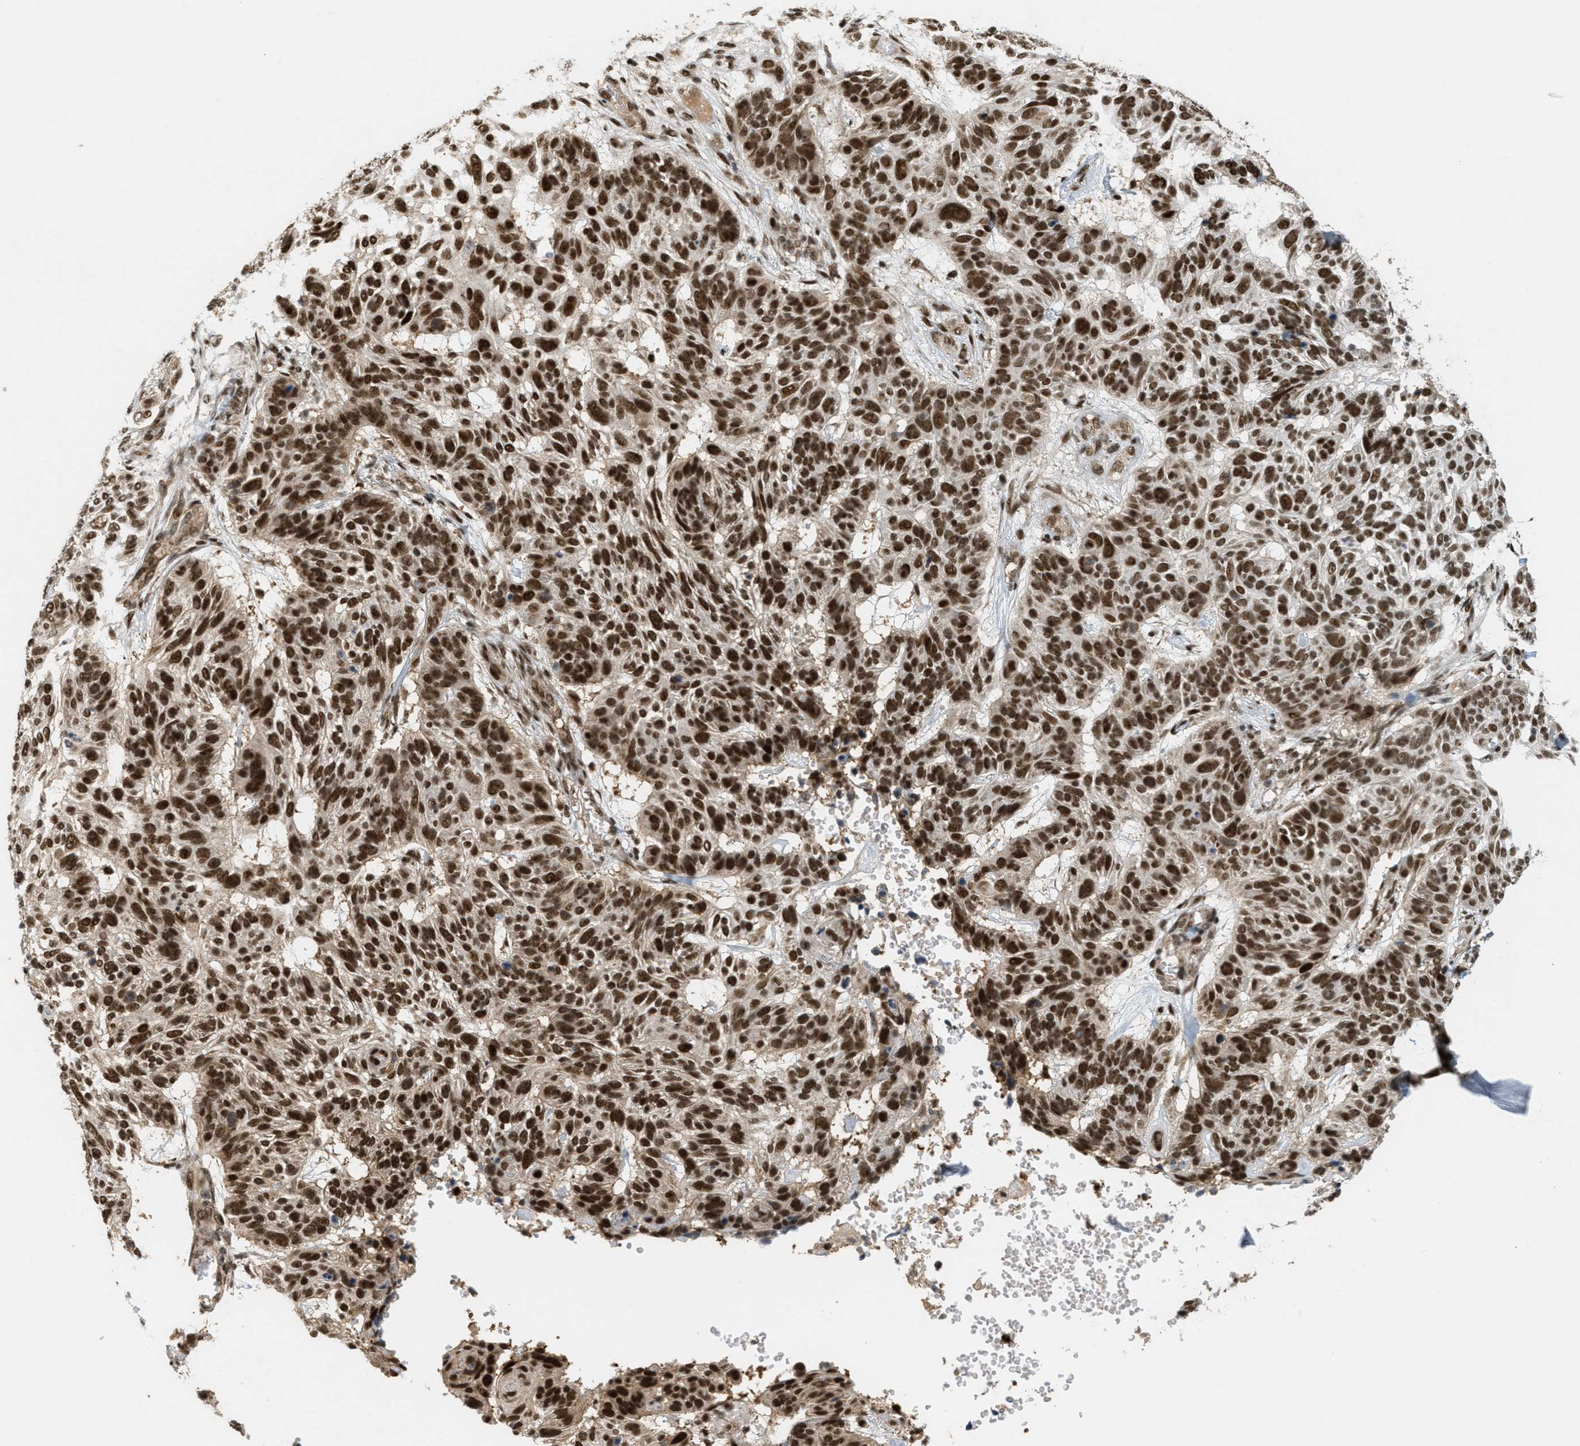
{"staining": {"intensity": "strong", "quantity": ">75%", "location": "cytoplasmic/membranous,nuclear"}, "tissue": "skin cancer", "cell_type": "Tumor cells", "image_type": "cancer", "snomed": [{"axis": "morphology", "description": "Basal cell carcinoma"}, {"axis": "topography", "description": "Skin"}], "caption": "Immunohistochemical staining of human skin cancer exhibits high levels of strong cytoplasmic/membranous and nuclear expression in approximately >75% of tumor cells. The staining is performed using DAB (3,3'-diaminobenzidine) brown chromogen to label protein expression. The nuclei are counter-stained blue using hematoxylin.", "gene": "TLK1", "patient": {"sex": "male", "age": 85}}